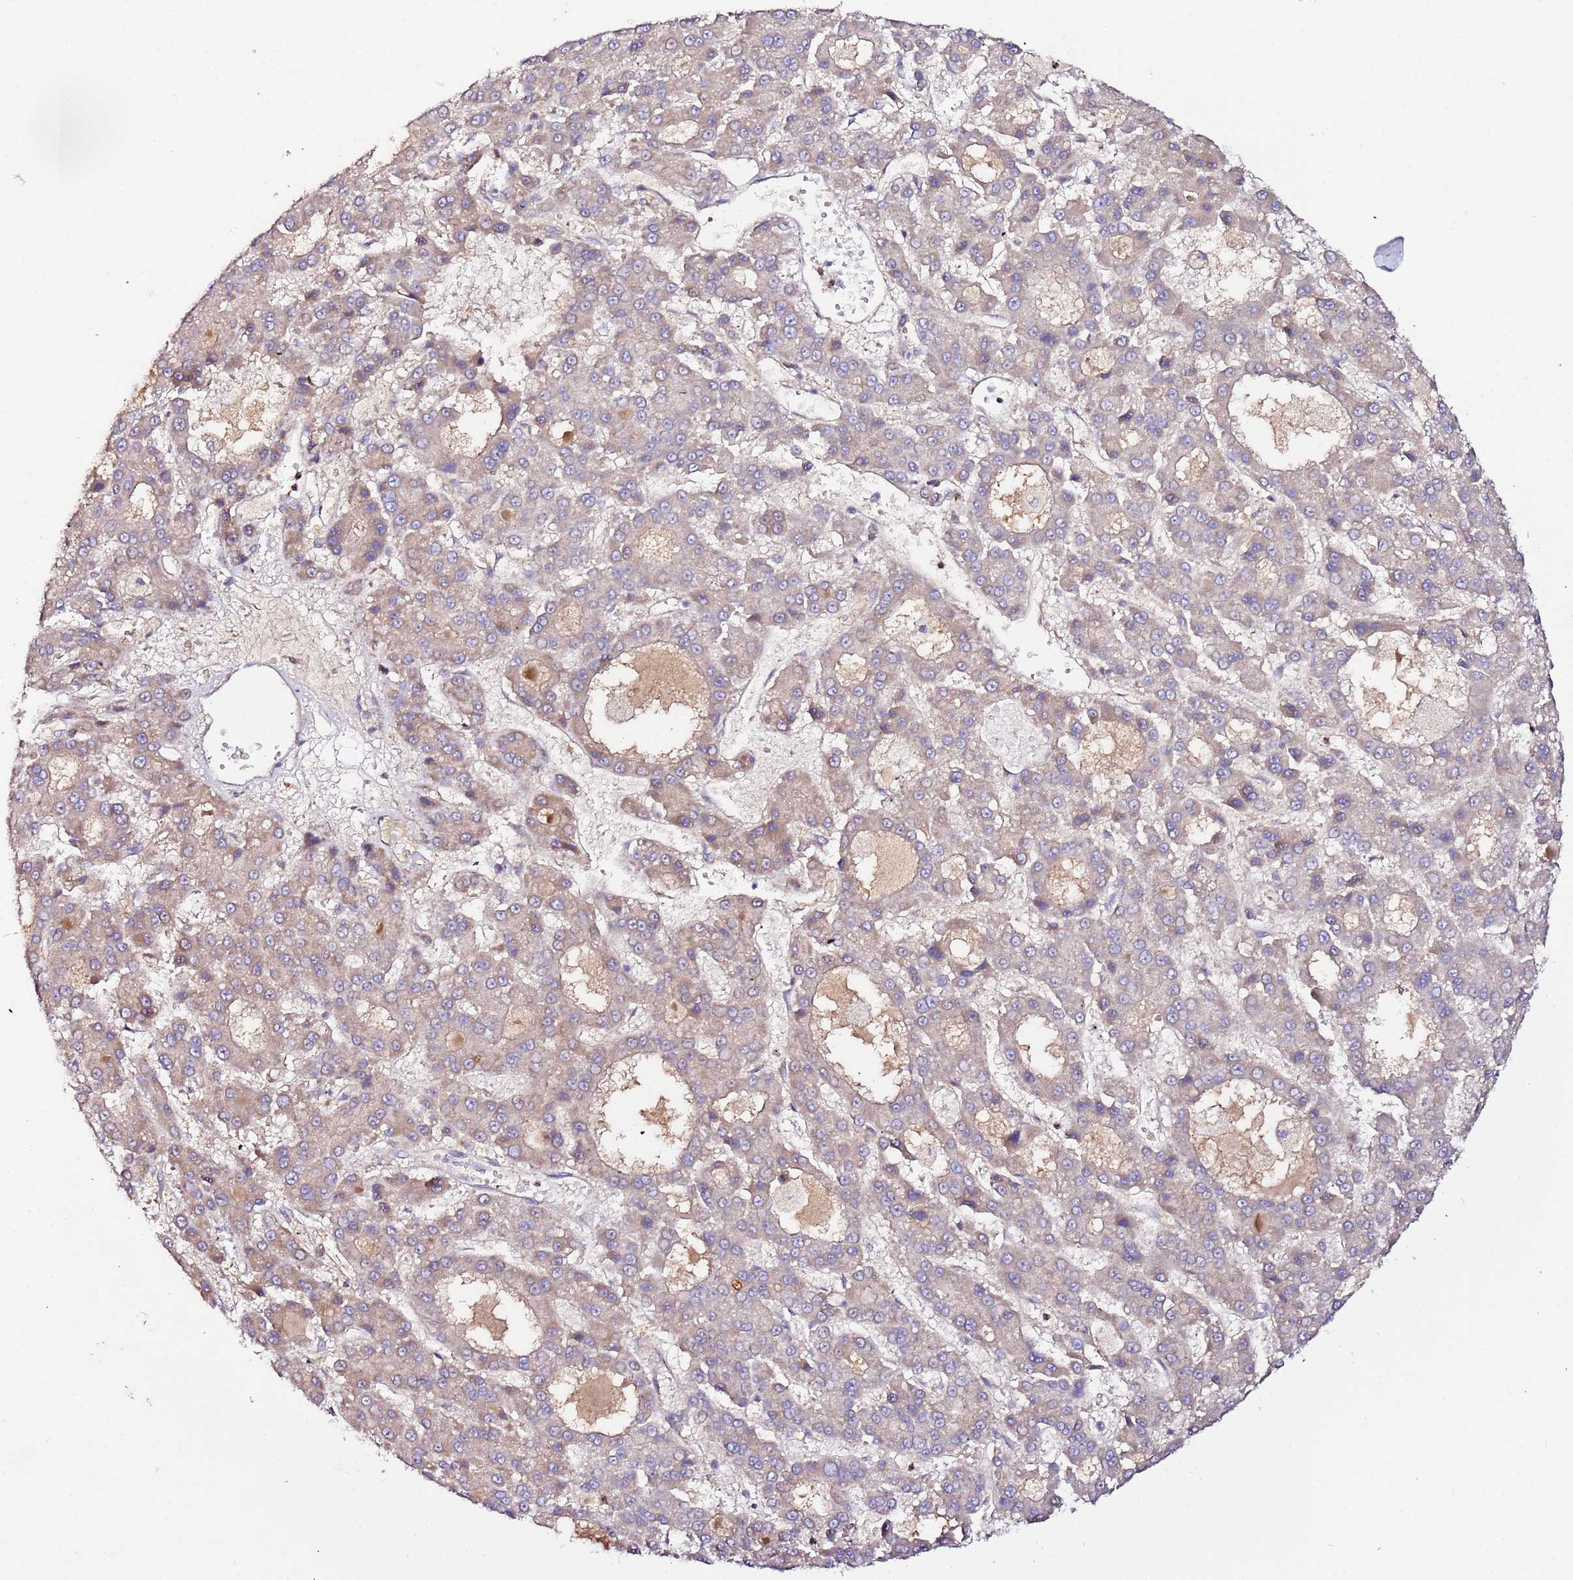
{"staining": {"intensity": "weak", "quantity": "25%-75%", "location": "cytoplasmic/membranous"}, "tissue": "liver cancer", "cell_type": "Tumor cells", "image_type": "cancer", "snomed": [{"axis": "morphology", "description": "Carcinoma, Hepatocellular, NOS"}, {"axis": "topography", "description": "Liver"}], "caption": "High-magnification brightfield microscopy of liver cancer (hepatocellular carcinoma) stained with DAB (3,3'-diaminobenzidine) (brown) and counterstained with hematoxylin (blue). tumor cells exhibit weak cytoplasmic/membranous positivity is present in approximately25%-75% of cells.", "gene": "FLVCR1", "patient": {"sex": "male", "age": 70}}